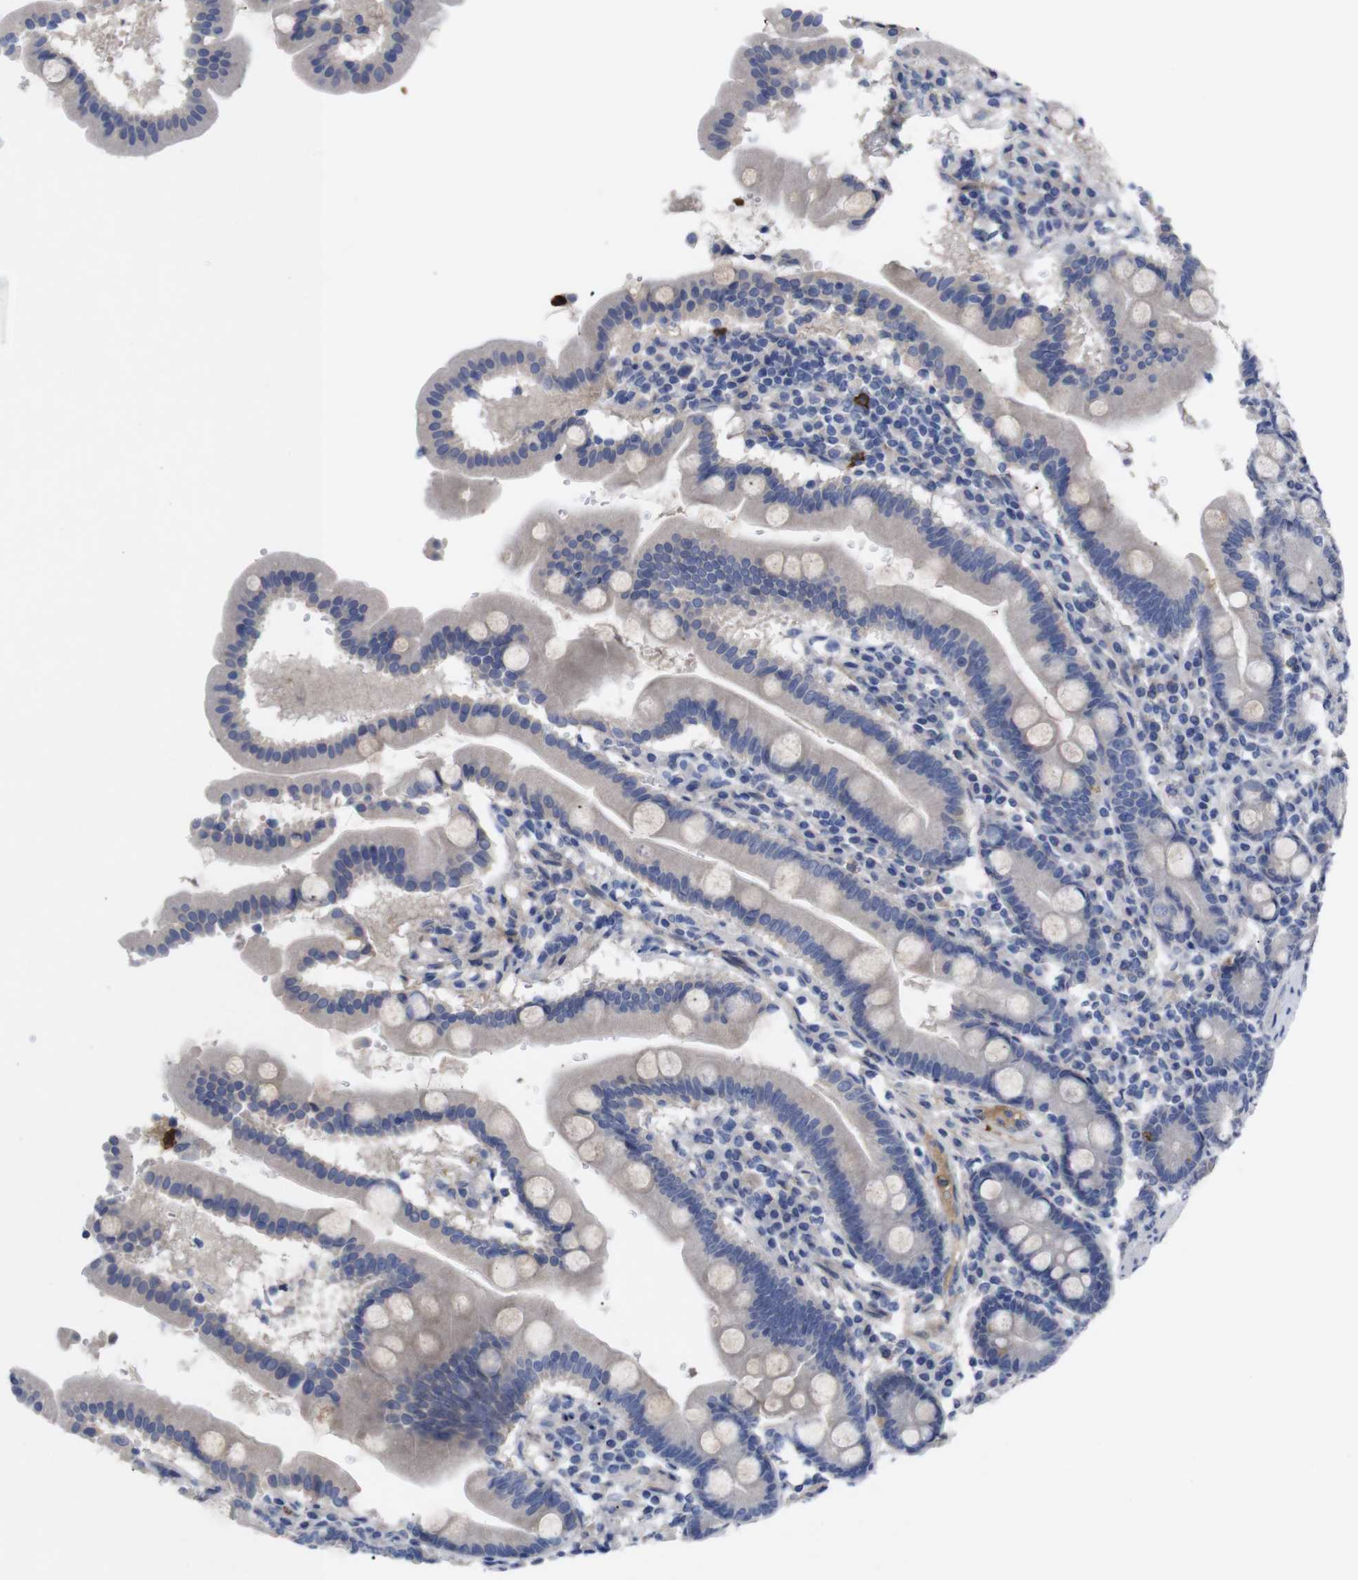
{"staining": {"intensity": "negative", "quantity": "none", "location": "none"}, "tissue": "duodenum", "cell_type": "Glandular cells", "image_type": "normal", "snomed": [{"axis": "morphology", "description": "Normal tissue, NOS"}, {"axis": "topography", "description": "Duodenum"}], "caption": "The immunohistochemistry (IHC) photomicrograph has no significant positivity in glandular cells of duodenum.", "gene": "C5AR1", "patient": {"sex": "male", "age": 50}}